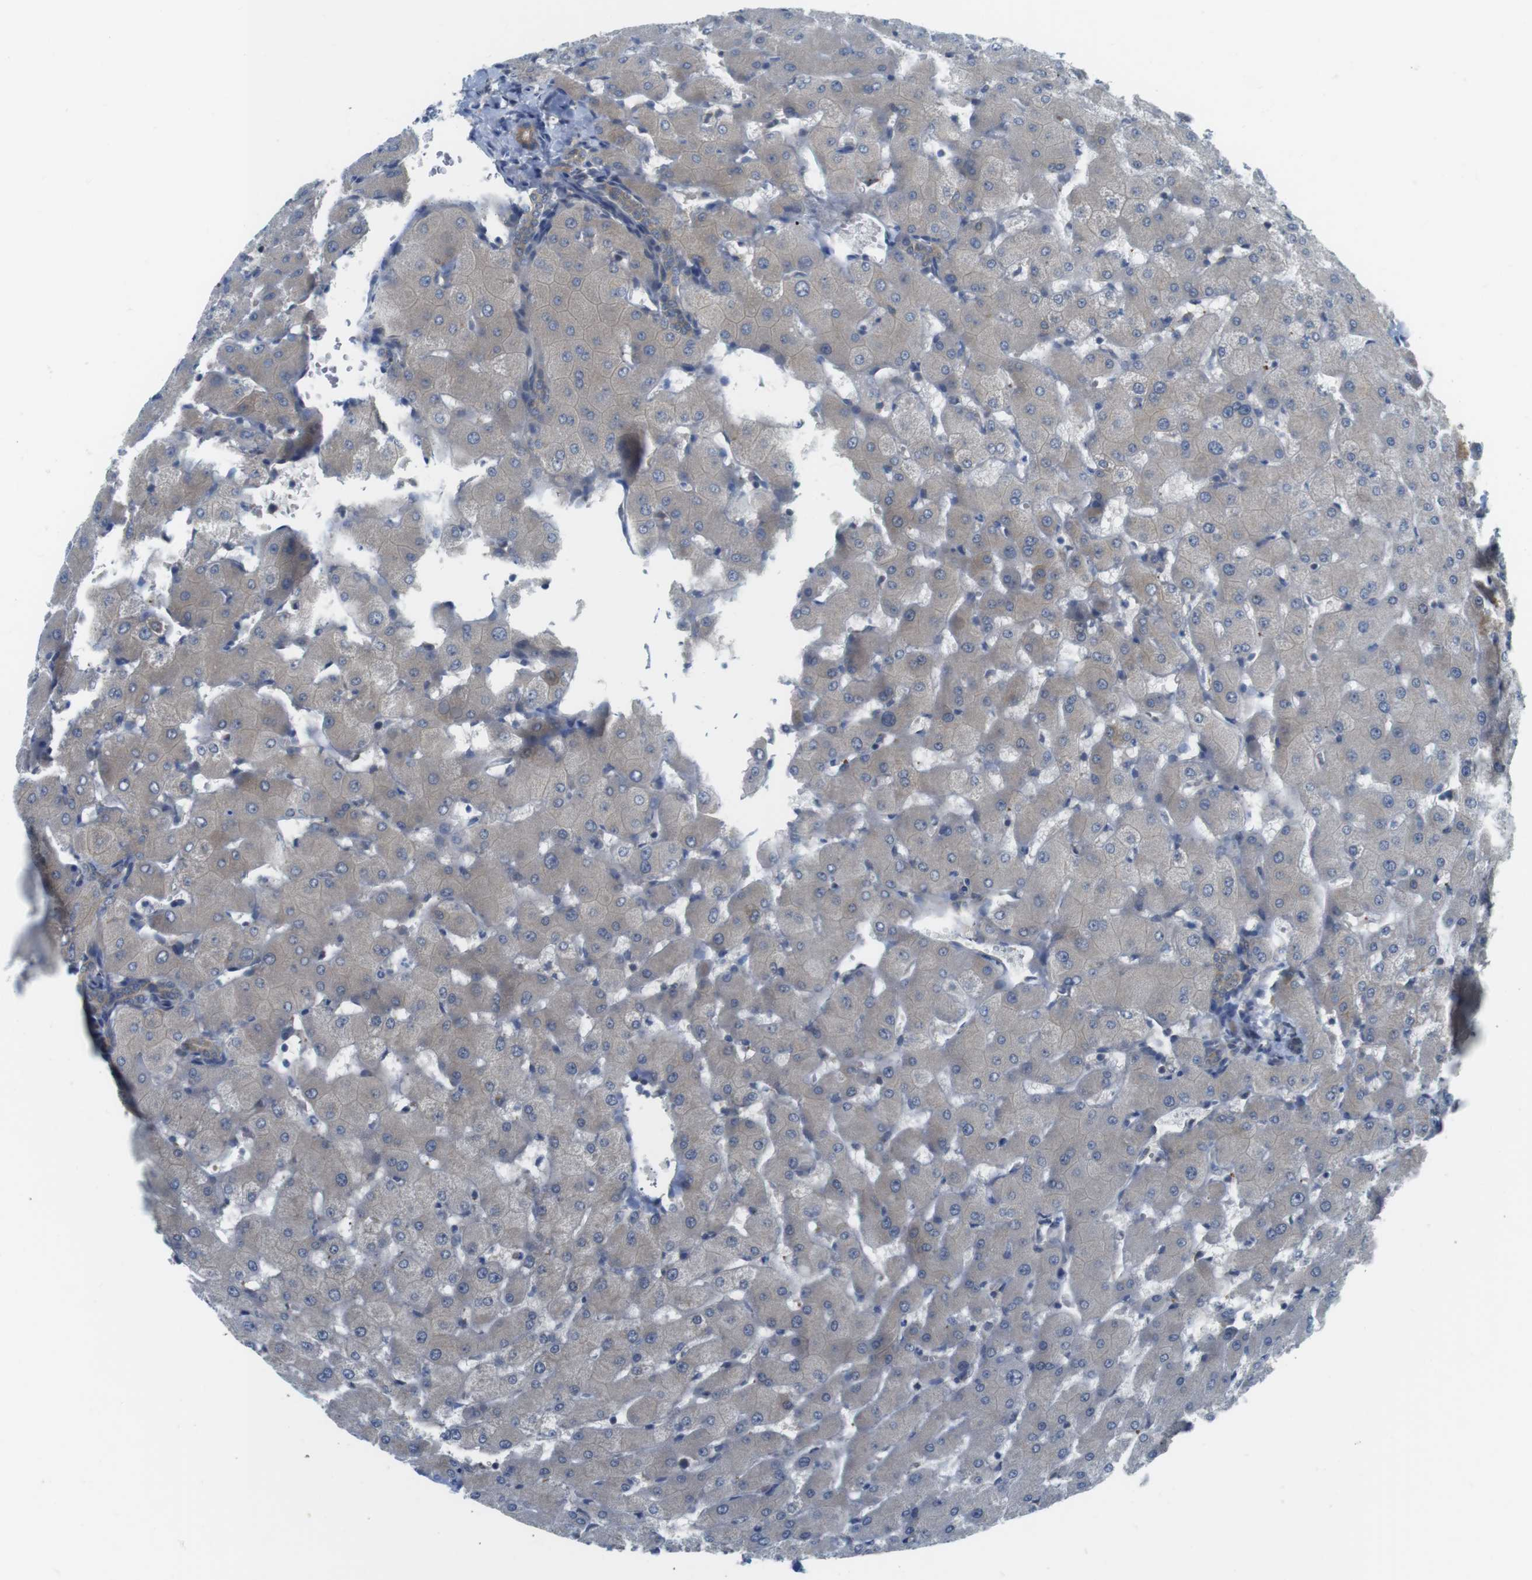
{"staining": {"intensity": "weak", "quantity": ">75%", "location": "cytoplasmic/membranous"}, "tissue": "liver", "cell_type": "Cholangiocytes", "image_type": "normal", "snomed": [{"axis": "morphology", "description": "Normal tissue, NOS"}, {"axis": "topography", "description": "Liver"}], "caption": "DAB immunohistochemical staining of normal liver reveals weak cytoplasmic/membranous protein positivity in approximately >75% of cholangiocytes. (Stains: DAB in brown, nuclei in blue, Microscopy: brightfield microscopy at high magnification).", "gene": "CASP2", "patient": {"sex": "female", "age": 63}}